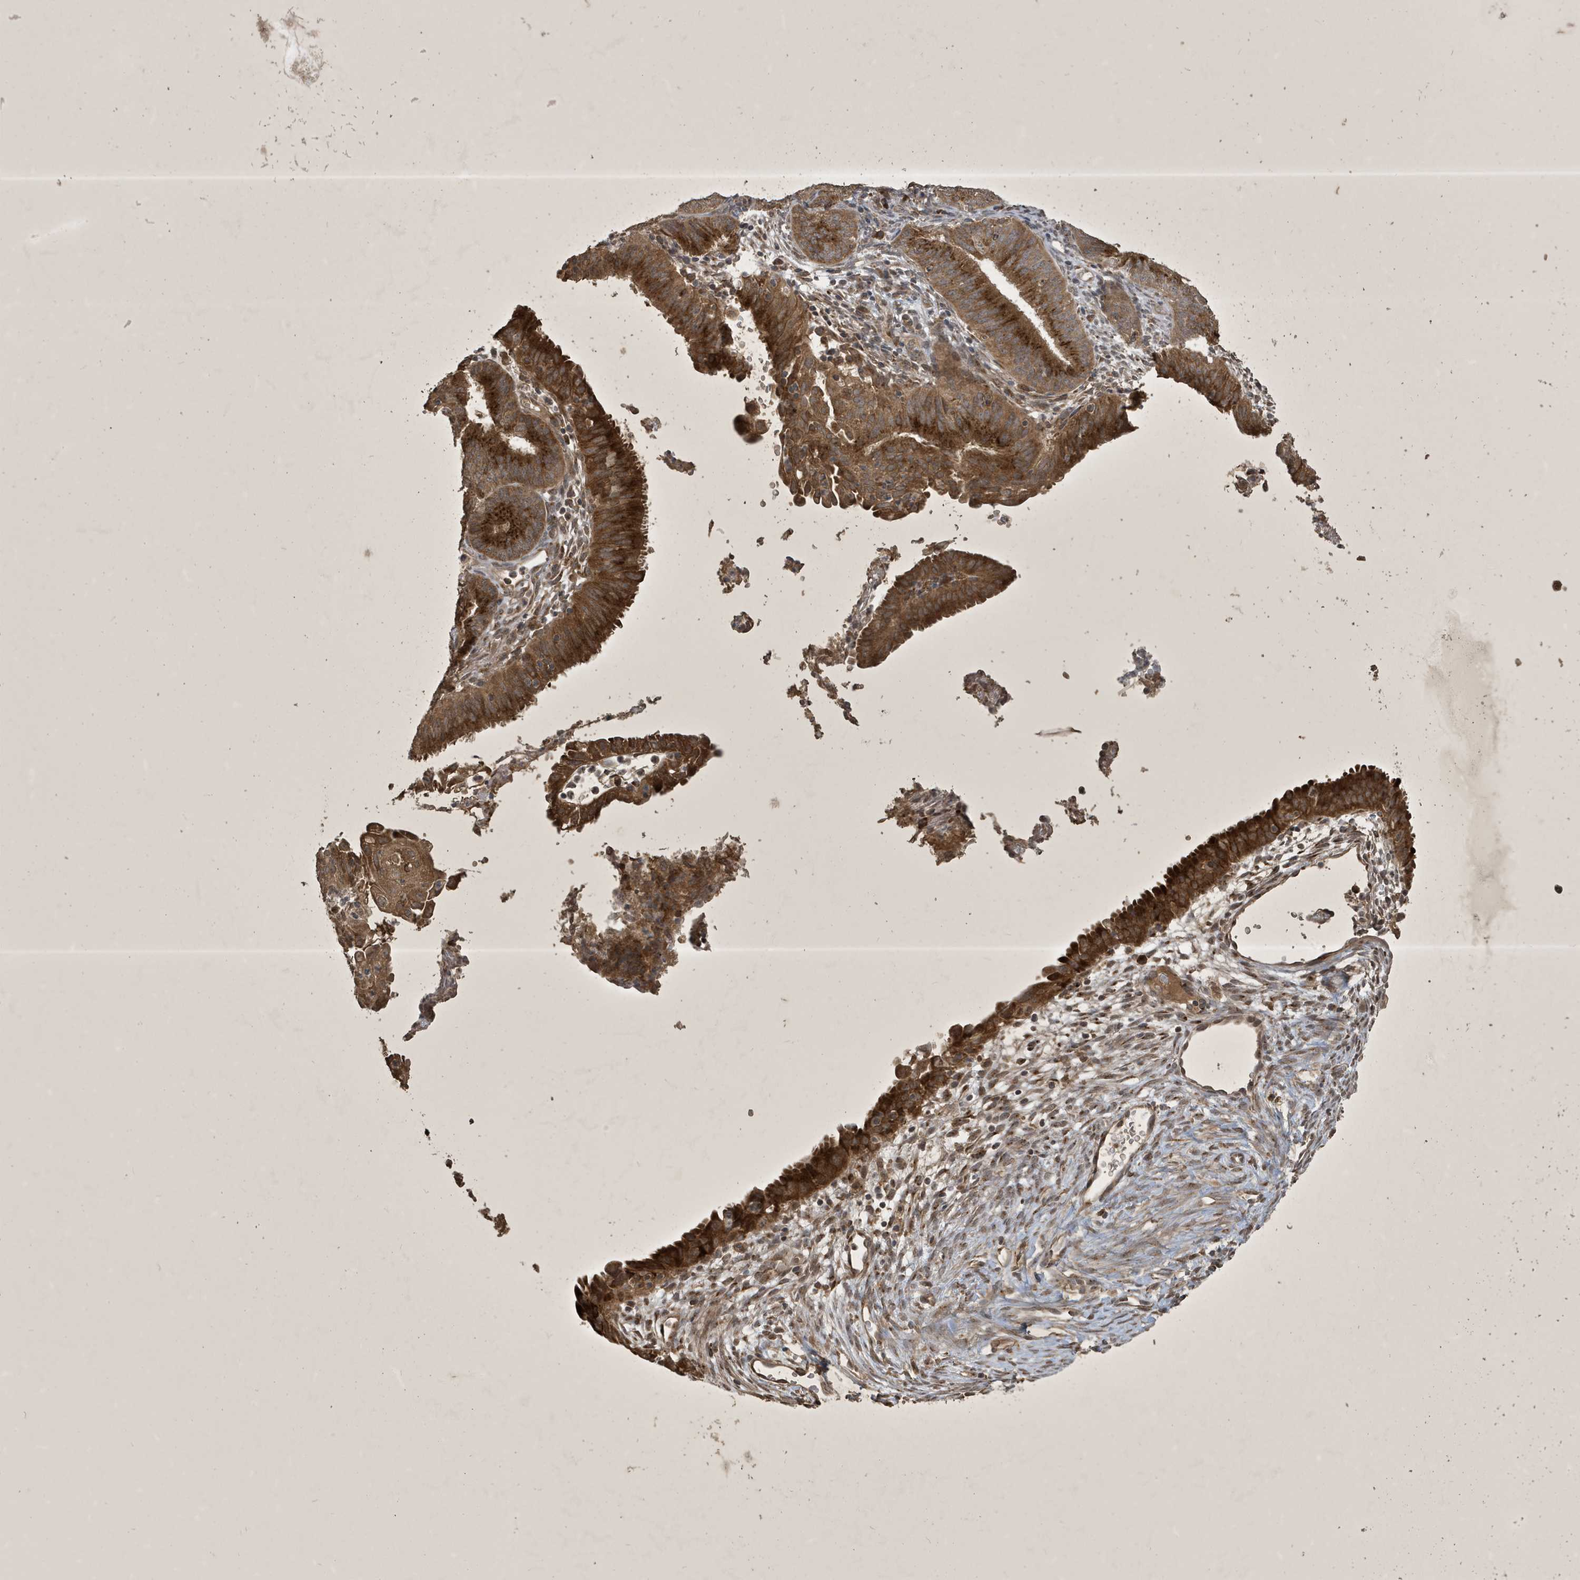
{"staining": {"intensity": "strong", "quantity": ">75%", "location": "cytoplasmic/membranous"}, "tissue": "endometrial cancer", "cell_type": "Tumor cells", "image_type": "cancer", "snomed": [{"axis": "morphology", "description": "Adenocarcinoma, NOS"}, {"axis": "topography", "description": "Endometrium"}], "caption": "Immunohistochemical staining of human endometrial adenocarcinoma reveals high levels of strong cytoplasmic/membranous staining in approximately >75% of tumor cells.", "gene": "STX10", "patient": {"sex": "female", "age": 51}}